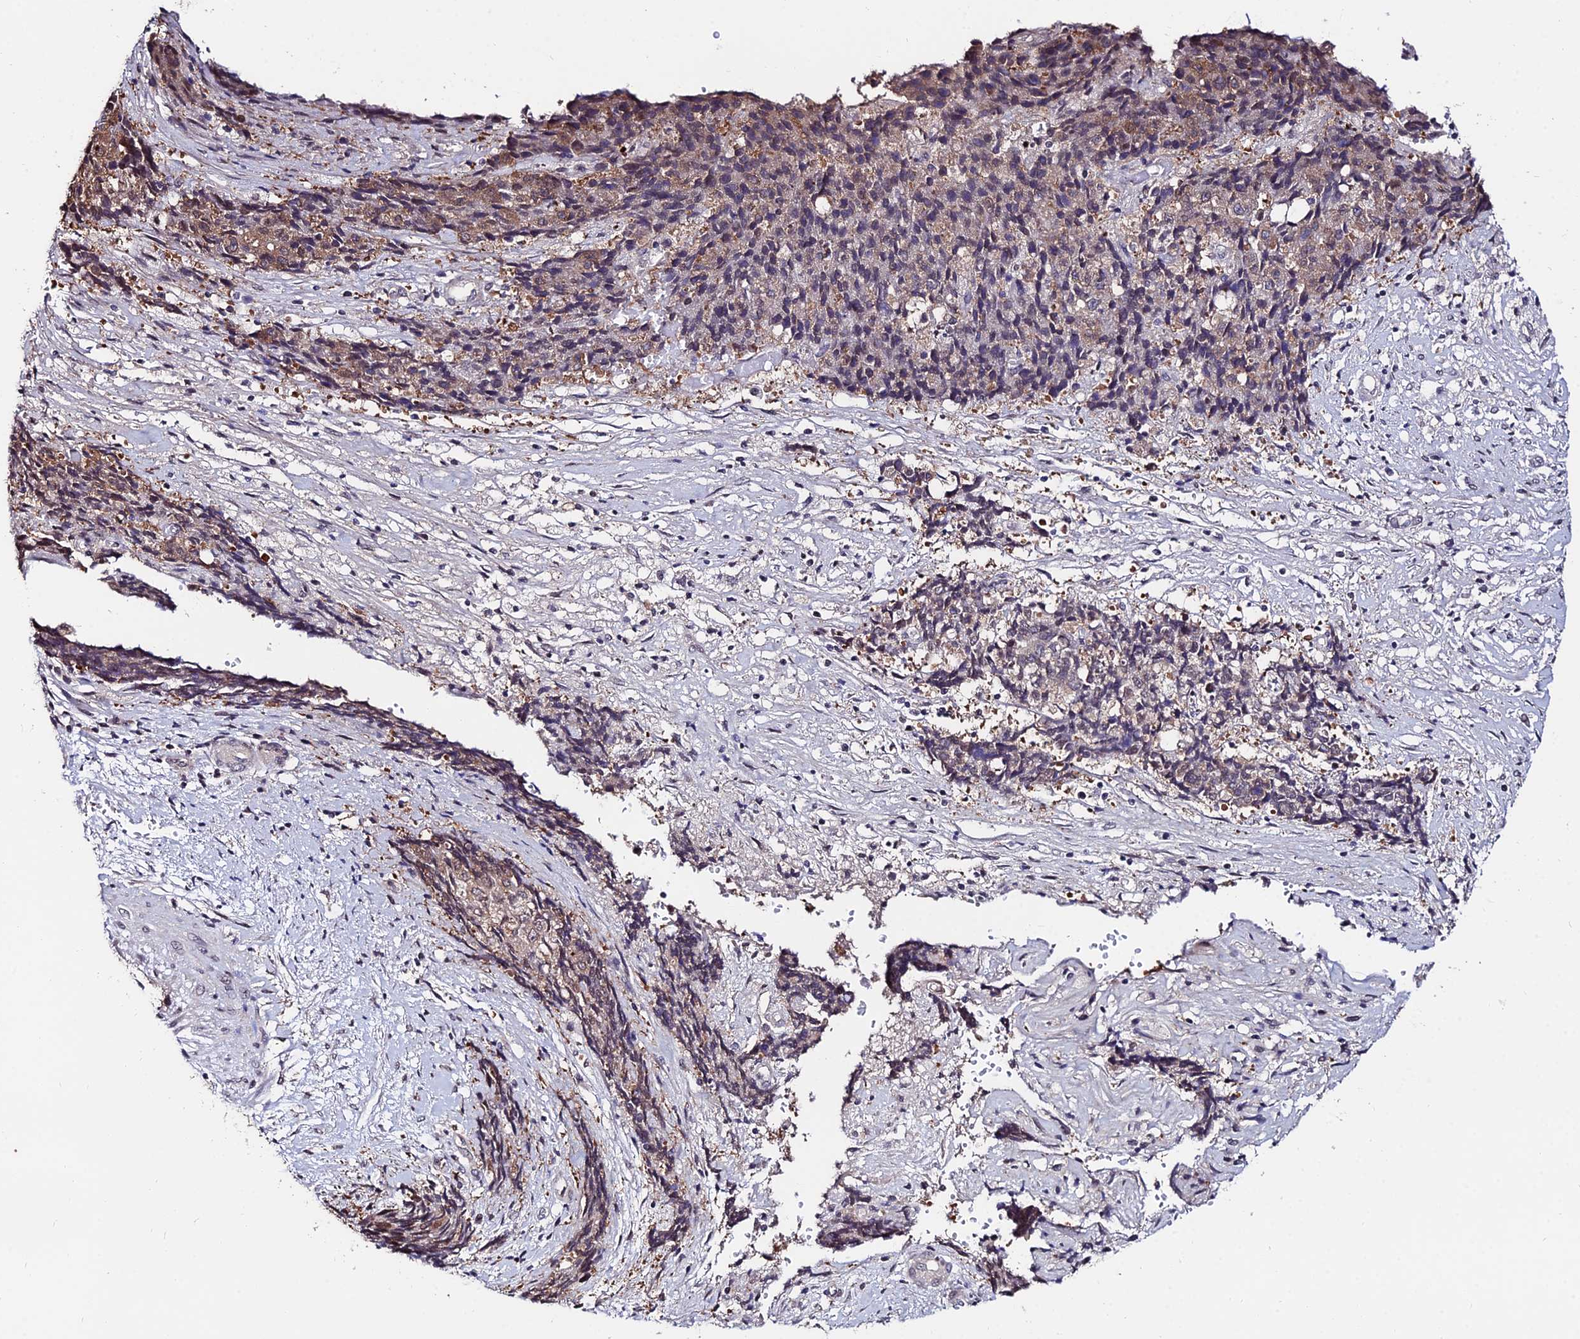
{"staining": {"intensity": "moderate", "quantity": "<25%", "location": "cytoplasmic/membranous"}, "tissue": "ovarian cancer", "cell_type": "Tumor cells", "image_type": "cancer", "snomed": [{"axis": "morphology", "description": "Carcinoma, endometroid"}, {"axis": "topography", "description": "Ovary"}], "caption": "Immunohistochemistry (DAB) staining of human ovarian cancer exhibits moderate cytoplasmic/membranous protein staining in approximately <25% of tumor cells.", "gene": "INPP4A", "patient": {"sex": "female", "age": 42}}